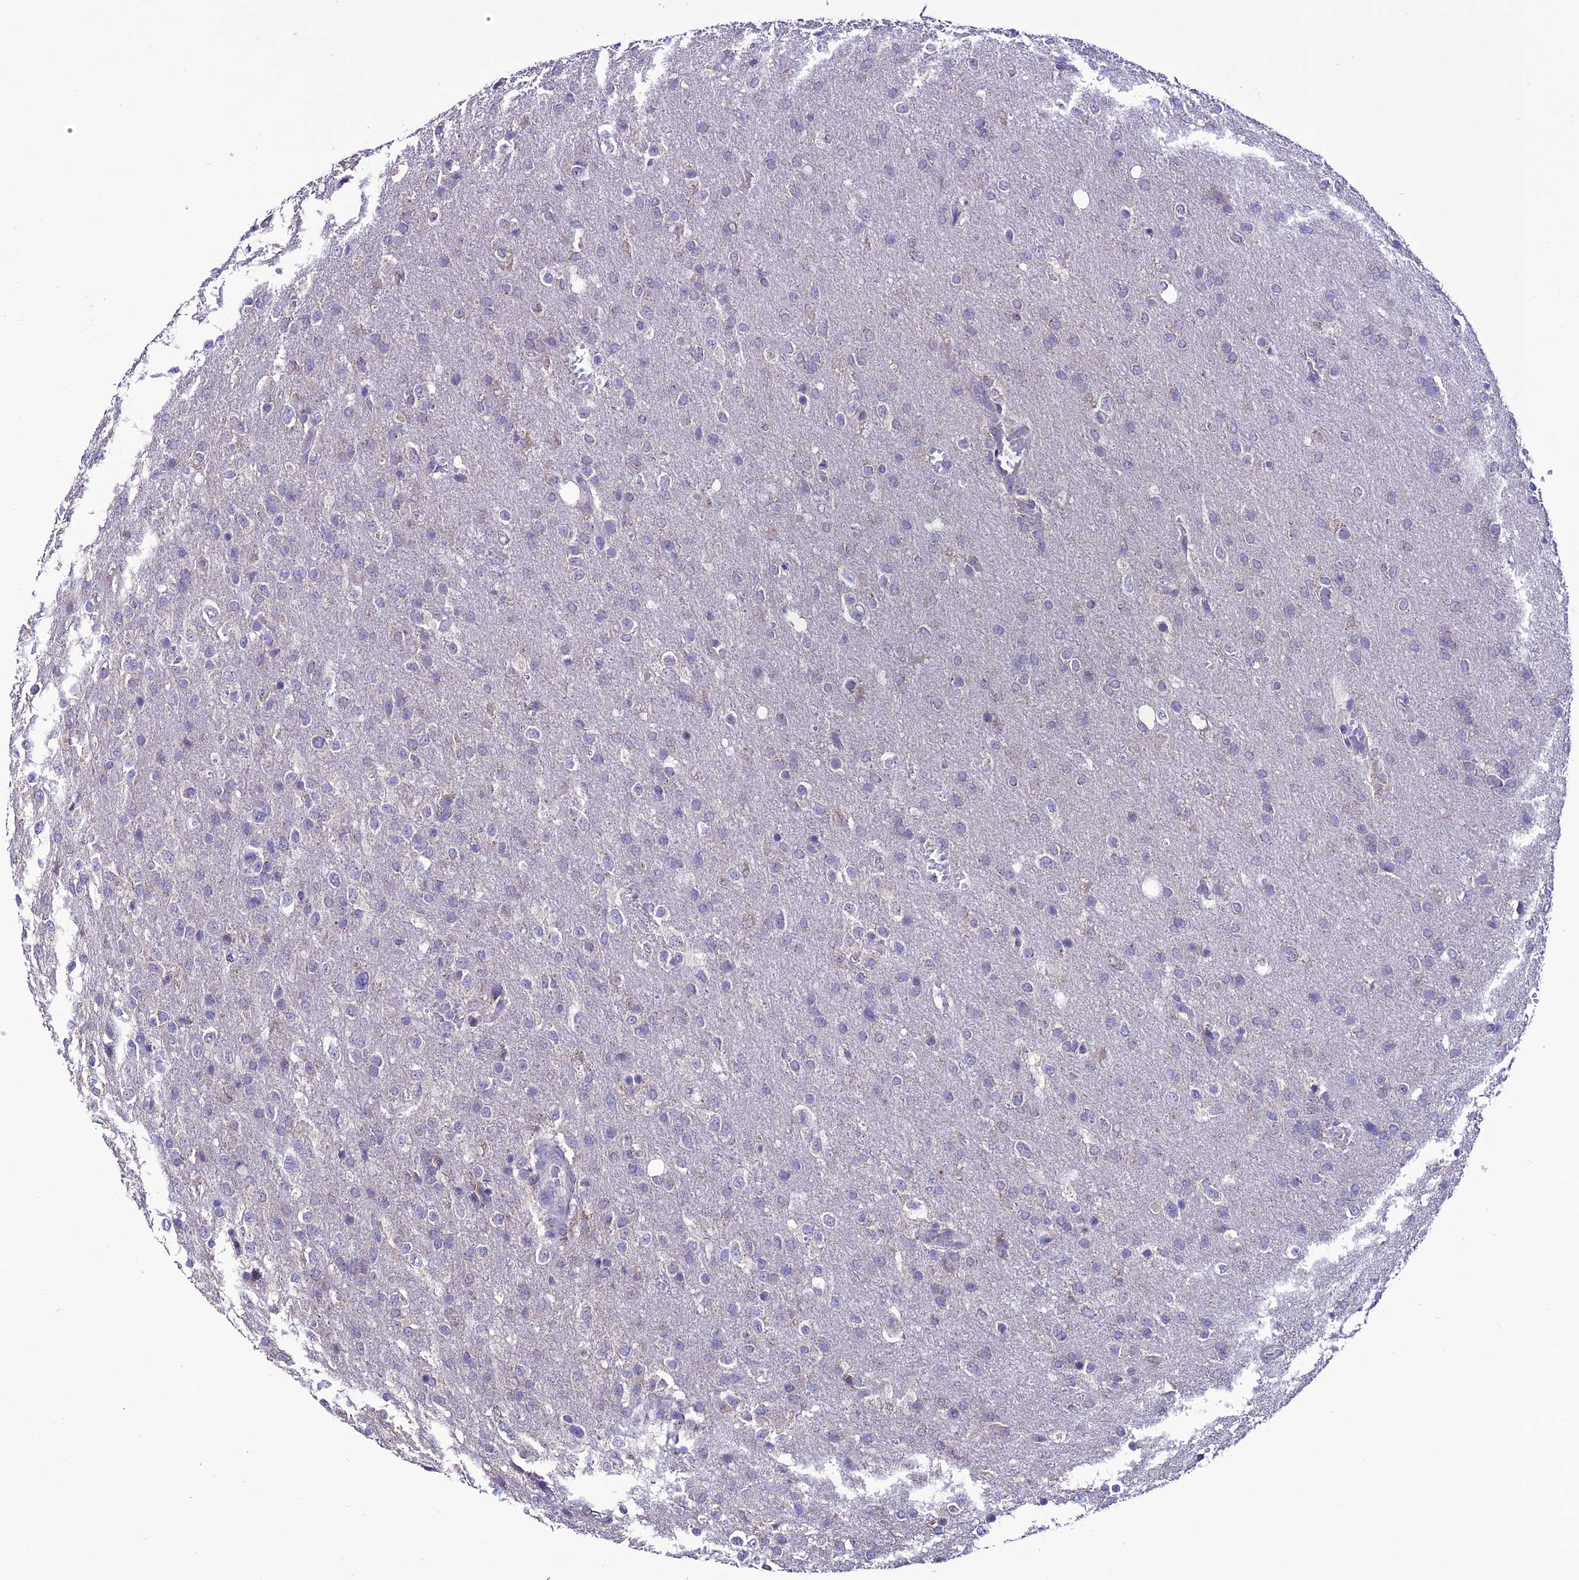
{"staining": {"intensity": "negative", "quantity": "none", "location": "none"}, "tissue": "glioma", "cell_type": "Tumor cells", "image_type": "cancer", "snomed": [{"axis": "morphology", "description": "Glioma, malignant, High grade"}, {"axis": "topography", "description": "Brain"}], "caption": "Protein analysis of glioma reveals no significant staining in tumor cells.", "gene": "HOGA1", "patient": {"sex": "female", "age": 74}}